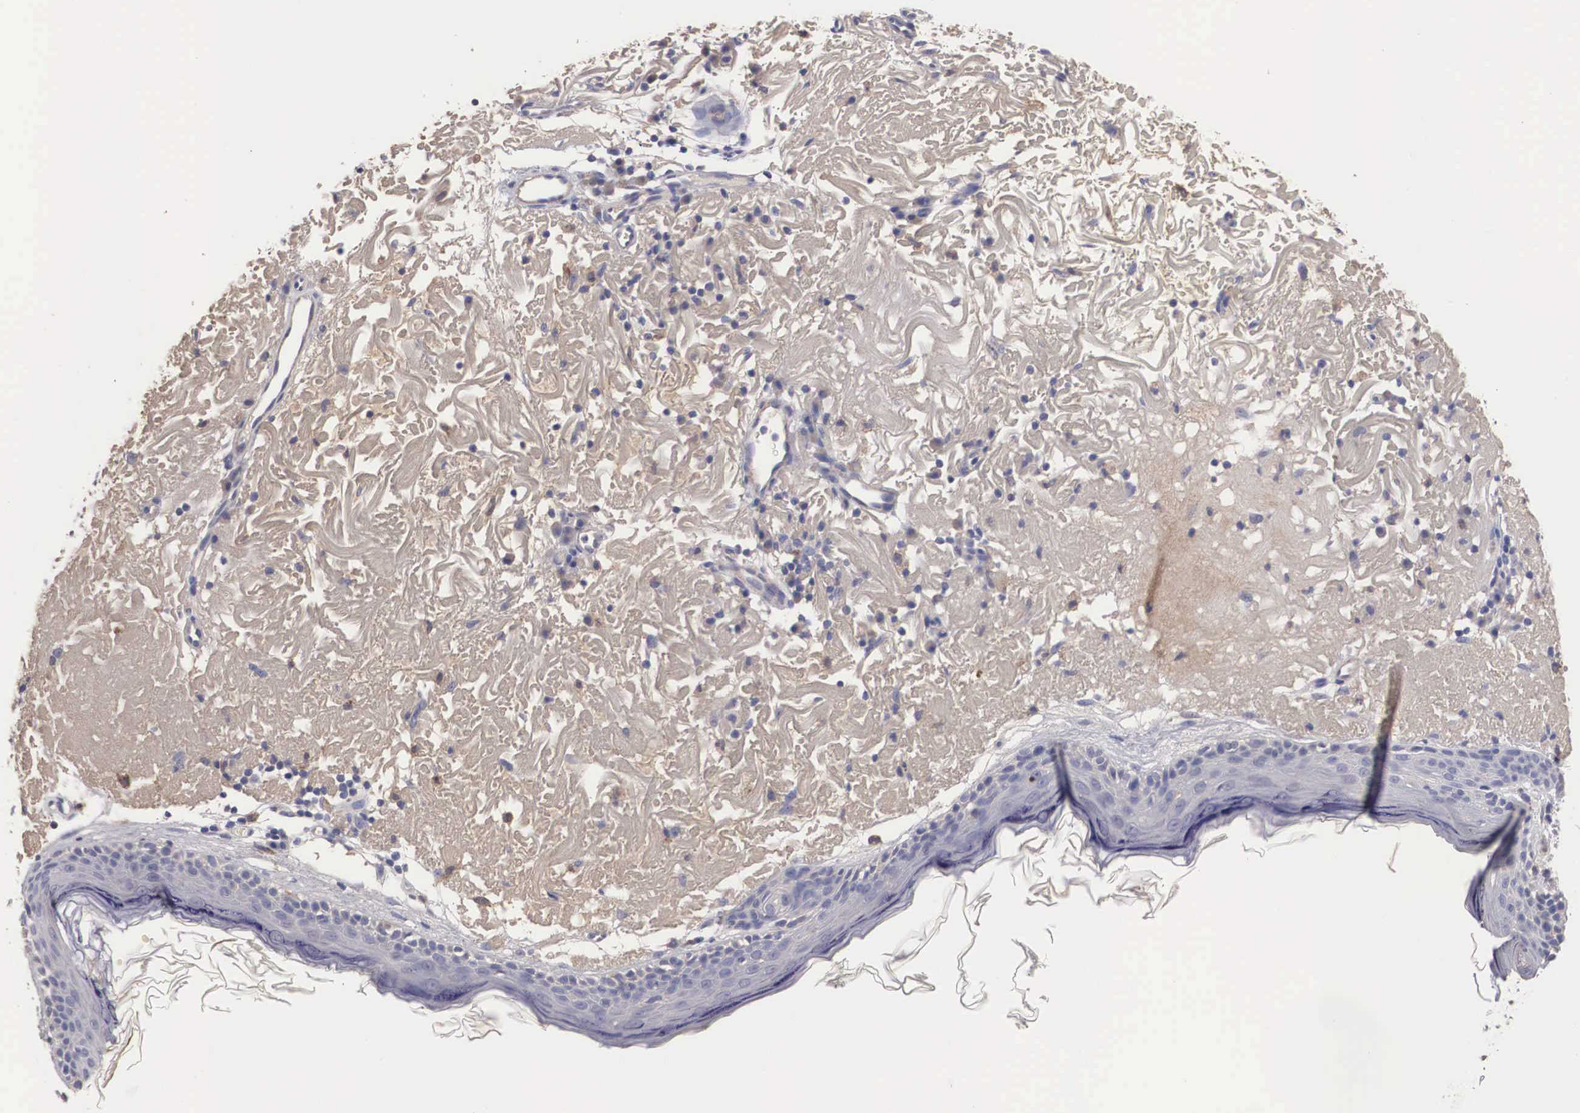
{"staining": {"intensity": "negative", "quantity": "none", "location": "none"}, "tissue": "skin", "cell_type": "Fibroblasts", "image_type": "normal", "snomed": [{"axis": "morphology", "description": "Normal tissue, NOS"}, {"axis": "topography", "description": "Skin"}], "caption": "The image demonstrates no staining of fibroblasts in normal skin.", "gene": "ABHD4", "patient": {"sex": "female", "age": 90}}